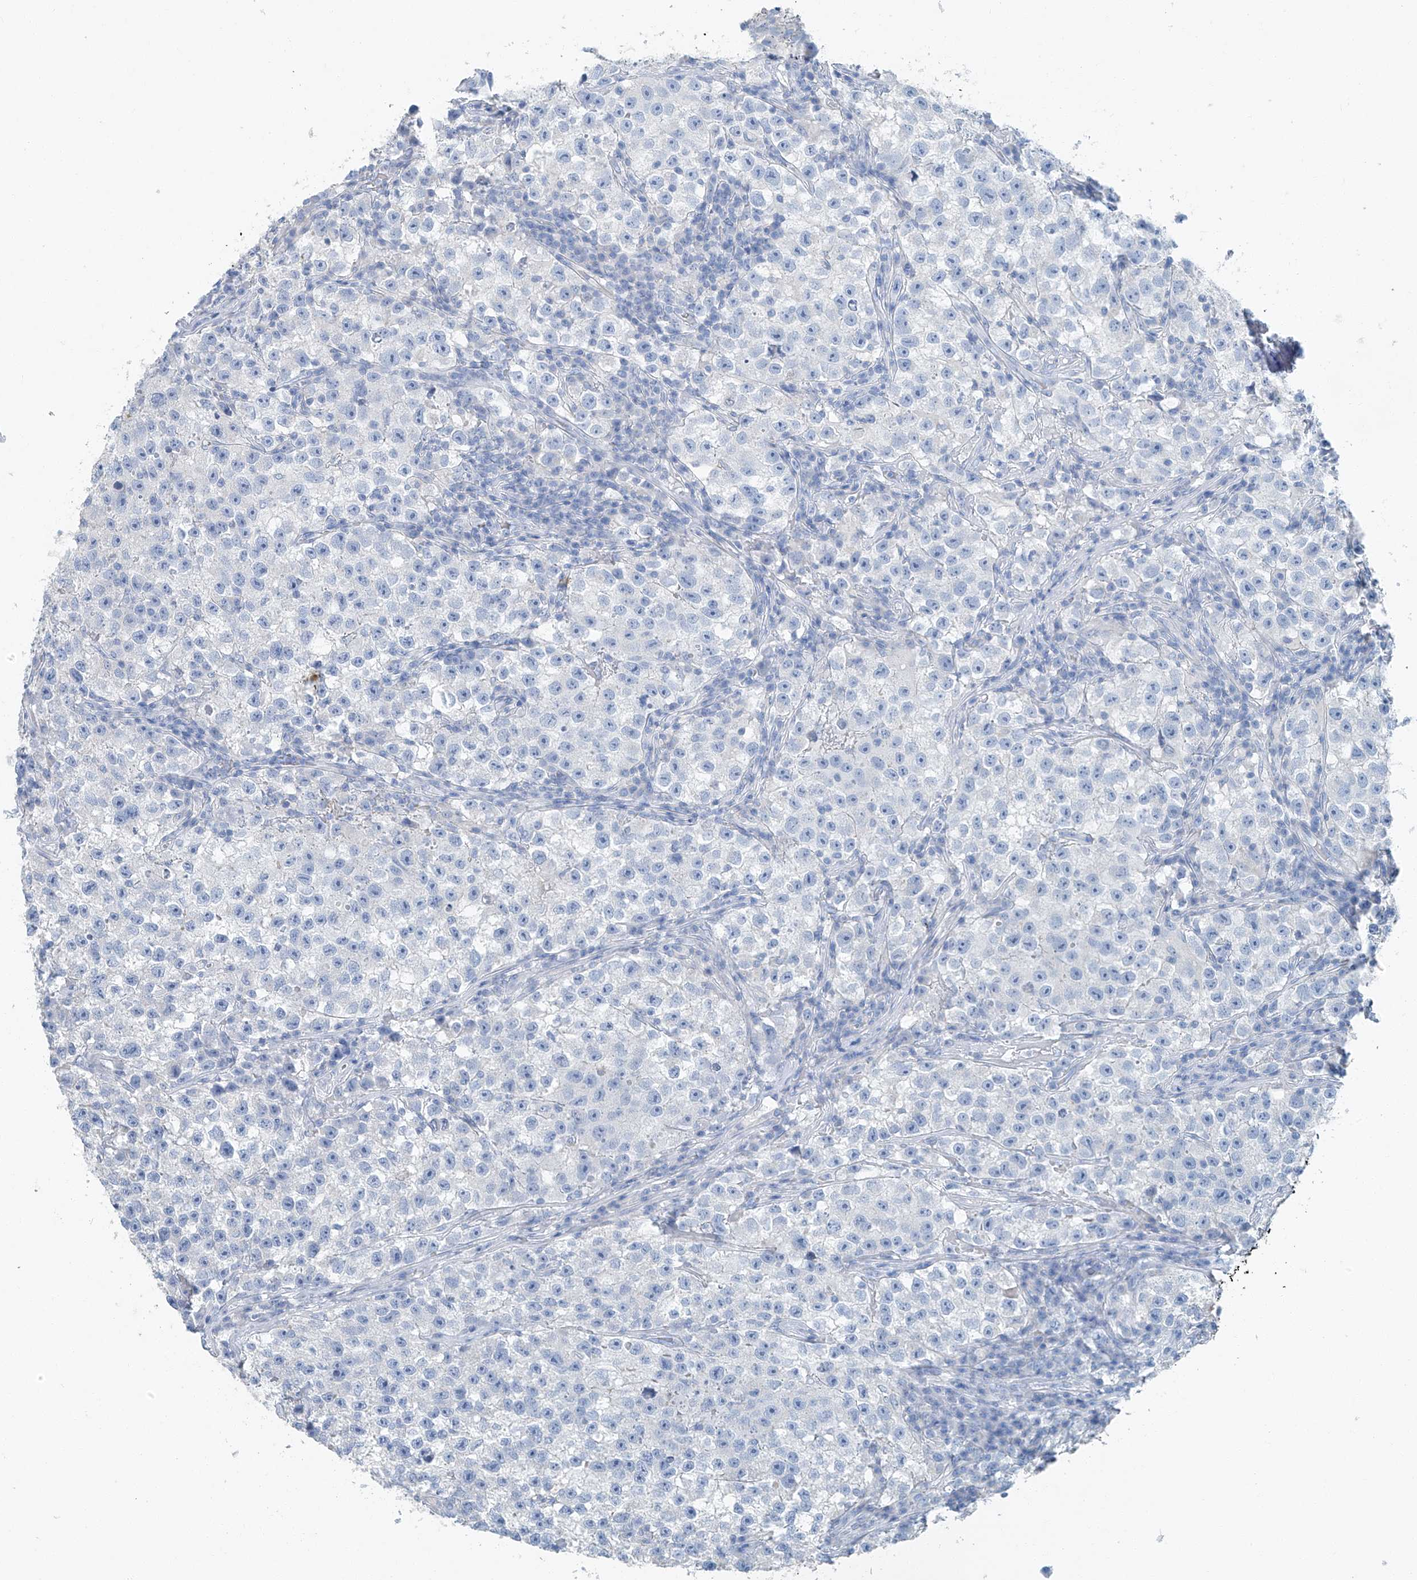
{"staining": {"intensity": "negative", "quantity": "none", "location": "none"}, "tissue": "testis cancer", "cell_type": "Tumor cells", "image_type": "cancer", "snomed": [{"axis": "morphology", "description": "Seminoma, NOS"}, {"axis": "topography", "description": "Testis"}], "caption": "IHC image of human seminoma (testis) stained for a protein (brown), which exhibits no staining in tumor cells.", "gene": "C1orf87", "patient": {"sex": "male", "age": 22}}